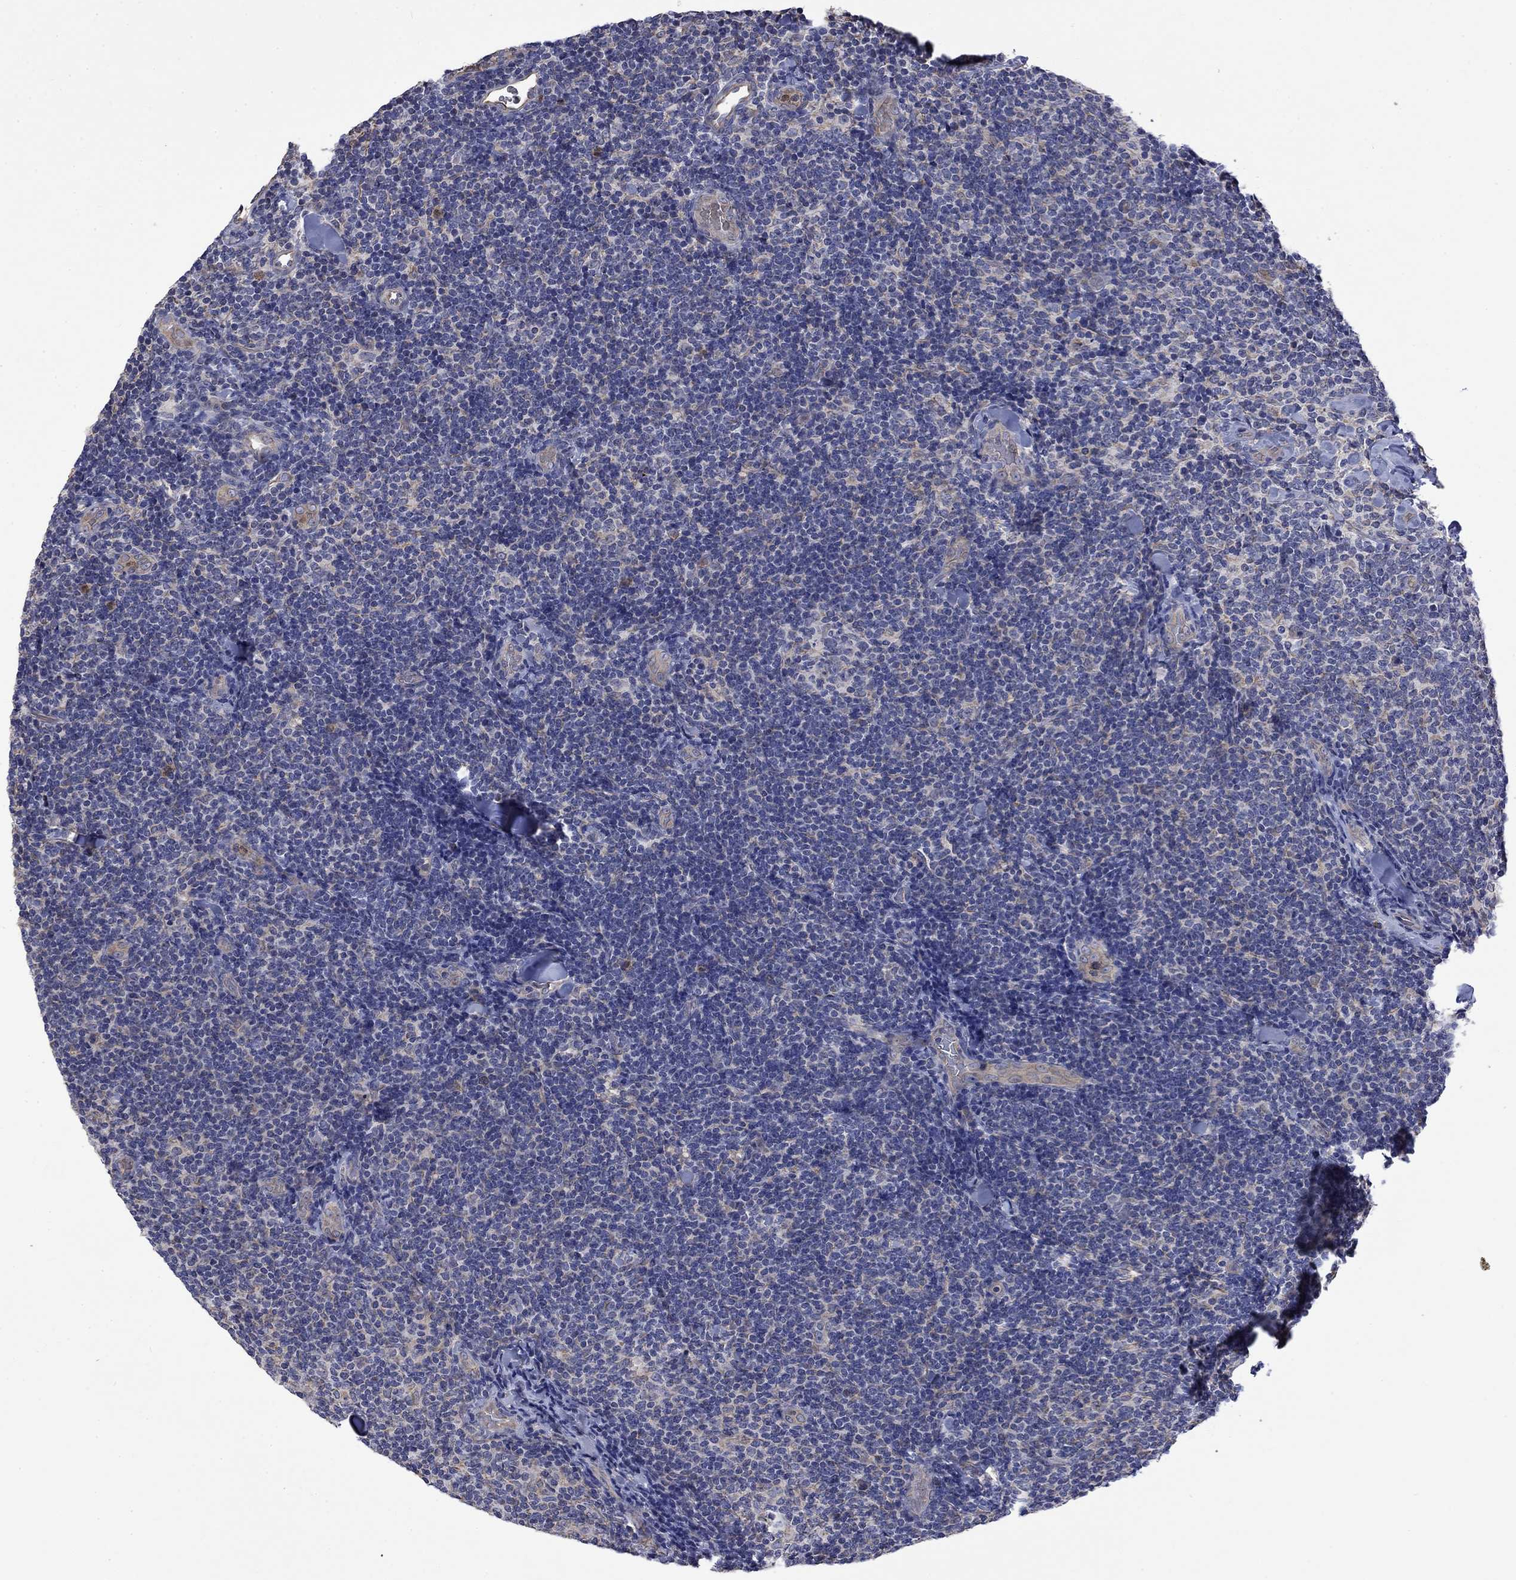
{"staining": {"intensity": "weak", "quantity": ">75%", "location": "cytoplasmic/membranous"}, "tissue": "lymphoma", "cell_type": "Tumor cells", "image_type": "cancer", "snomed": [{"axis": "morphology", "description": "Malignant lymphoma, non-Hodgkin's type, Low grade"}, {"axis": "topography", "description": "Lymph node"}], "caption": "Lymphoma was stained to show a protein in brown. There is low levels of weak cytoplasmic/membranous expression in approximately >75% of tumor cells.", "gene": "CAMKK2", "patient": {"sex": "female", "age": 56}}